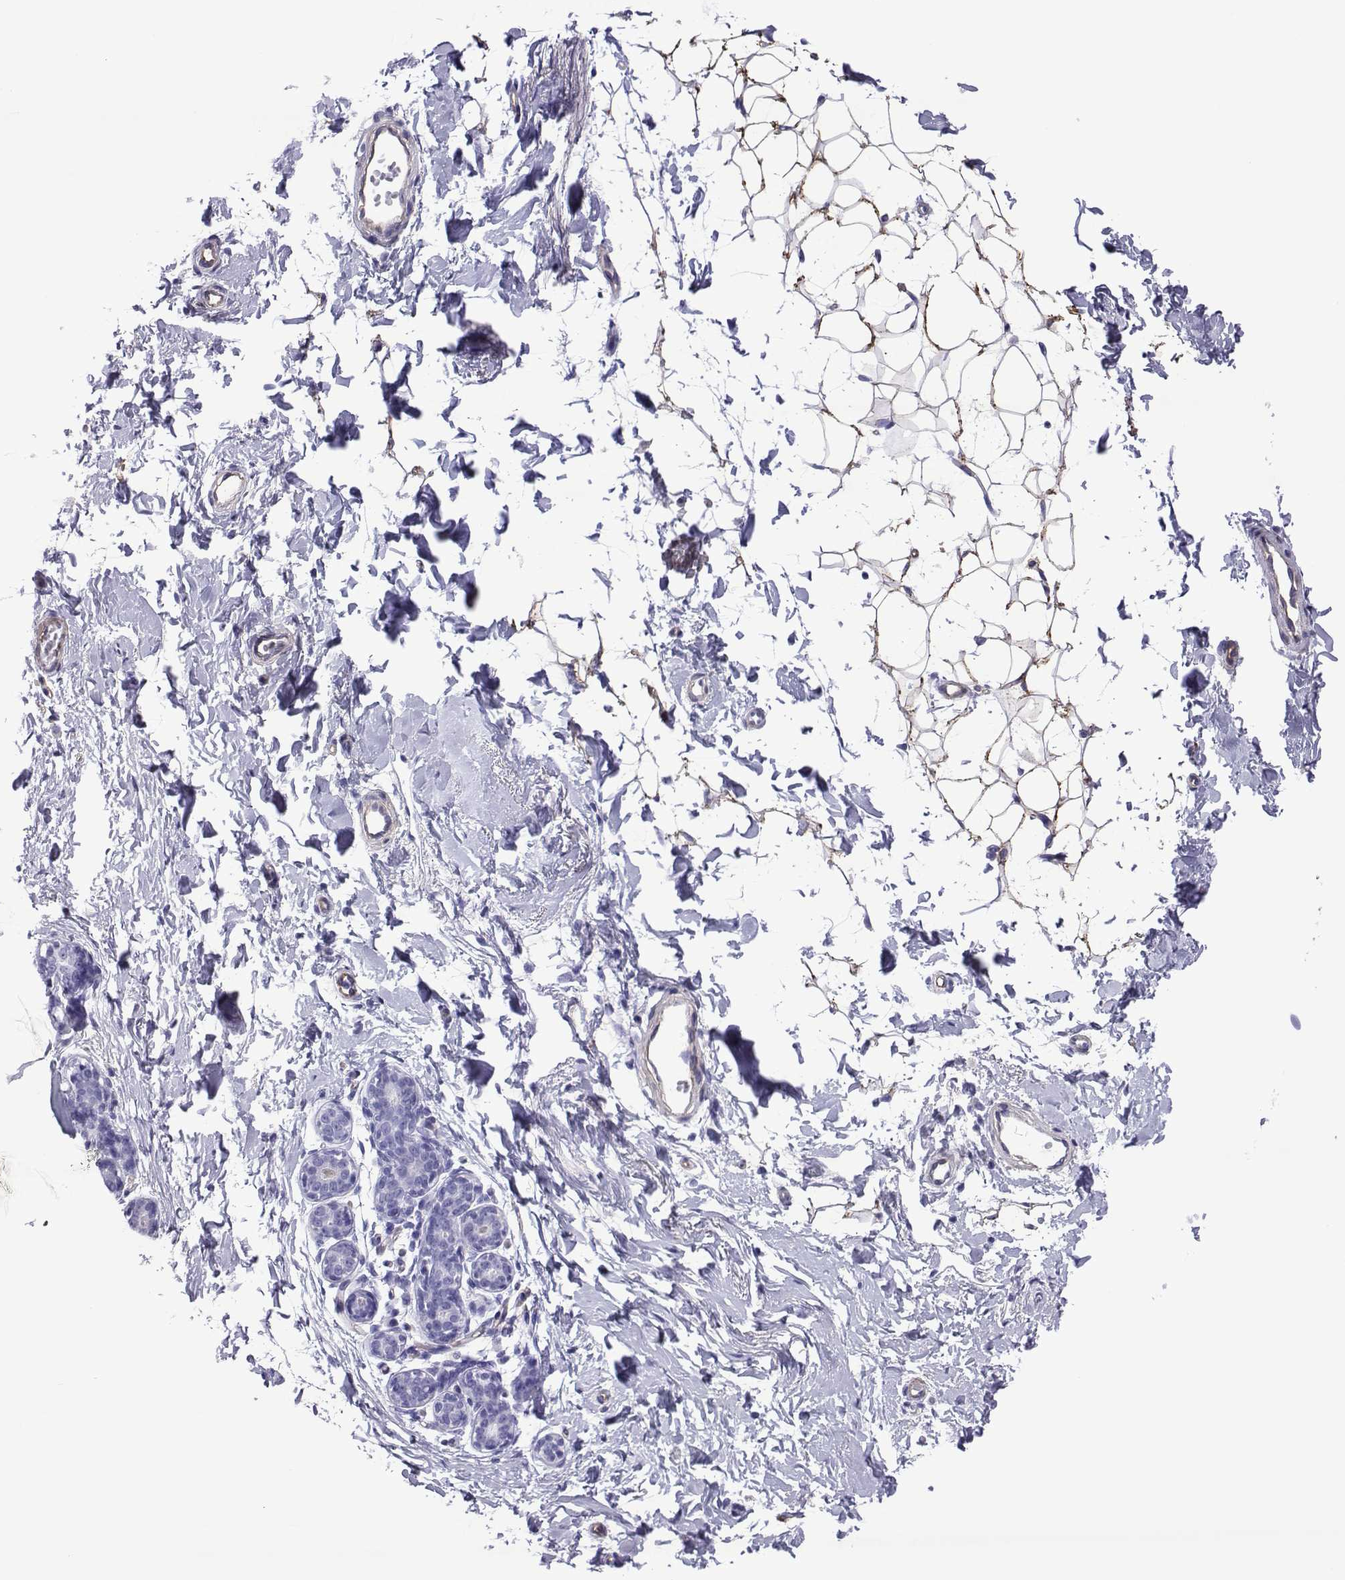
{"staining": {"intensity": "moderate", "quantity": "<25%", "location": "cytoplasmic/membranous"}, "tissue": "breast", "cell_type": "Adipocytes", "image_type": "normal", "snomed": [{"axis": "morphology", "description": "Normal tissue, NOS"}, {"axis": "topography", "description": "Breast"}], "caption": "Protein staining exhibits moderate cytoplasmic/membranous positivity in about <25% of adipocytes in normal breast. The protein of interest is stained brown, and the nuclei are stained in blue (DAB (3,3'-diaminobenzidine) IHC with brightfield microscopy, high magnification).", "gene": "SPANXA1", "patient": {"sex": "female", "age": 37}}